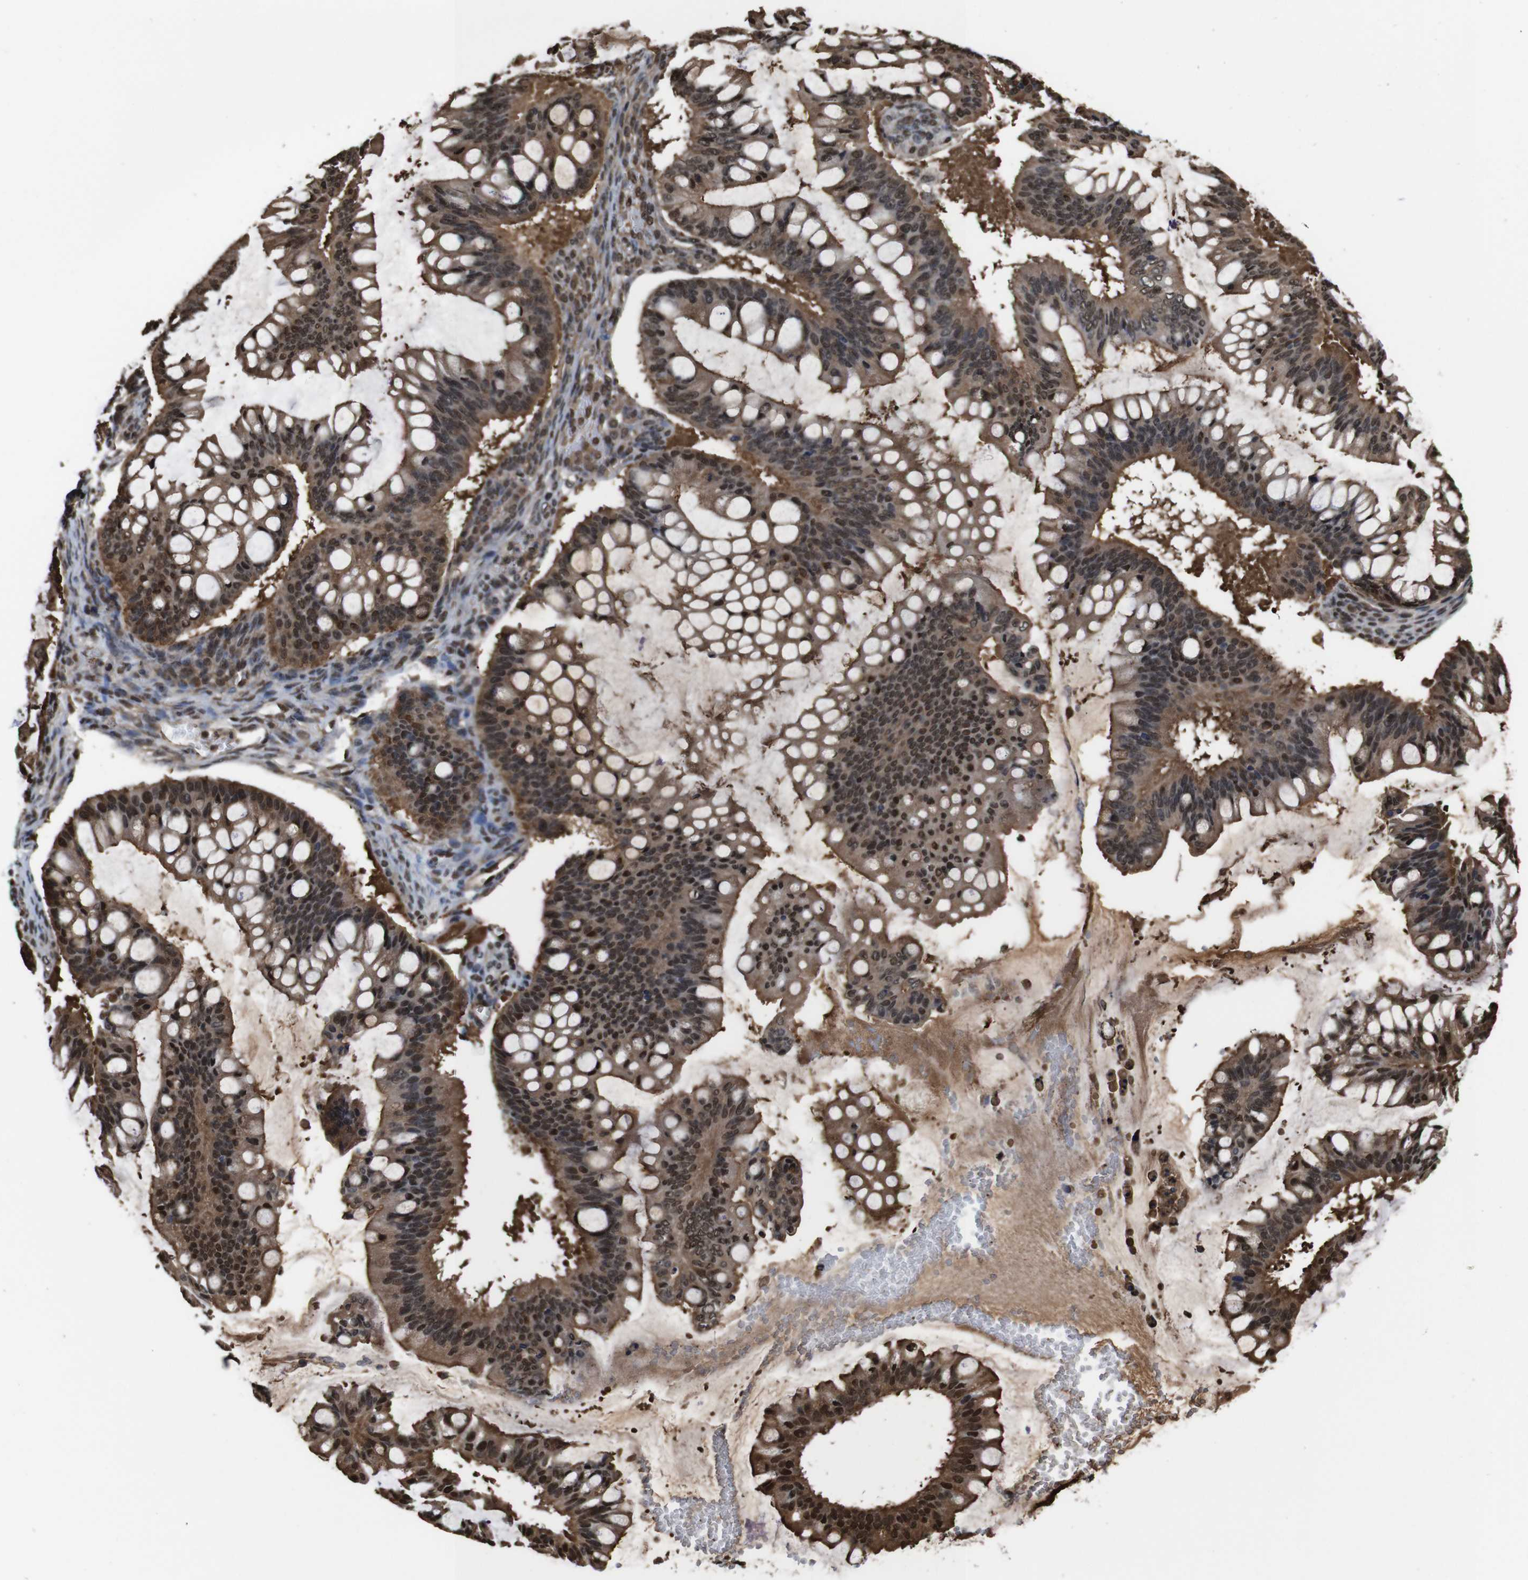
{"staining": {"intensity": "moderate", "quantity": ">75%", "location": "cytoplasmic/membranous,nuclear"}, "tissue": "ovarian cancer", "cell_type": "Tumor cells", "image_type": "cancer", "snomed": [{"axis": "morphology", "description": "Cystadenocarcinoma, mucinous, NOS"}, {"axis": "topography", "description": "Ovary"}], "caption": "This is an image of immunohistochemistry staining of ovarian cancer (mucinous cystadenocarcinoma), which shows moderate staining in the cytoplasmic/membranous and nuclear of tumor cells.", "gene": "VCP", "patient": {"sex": "female", "age": 73}}